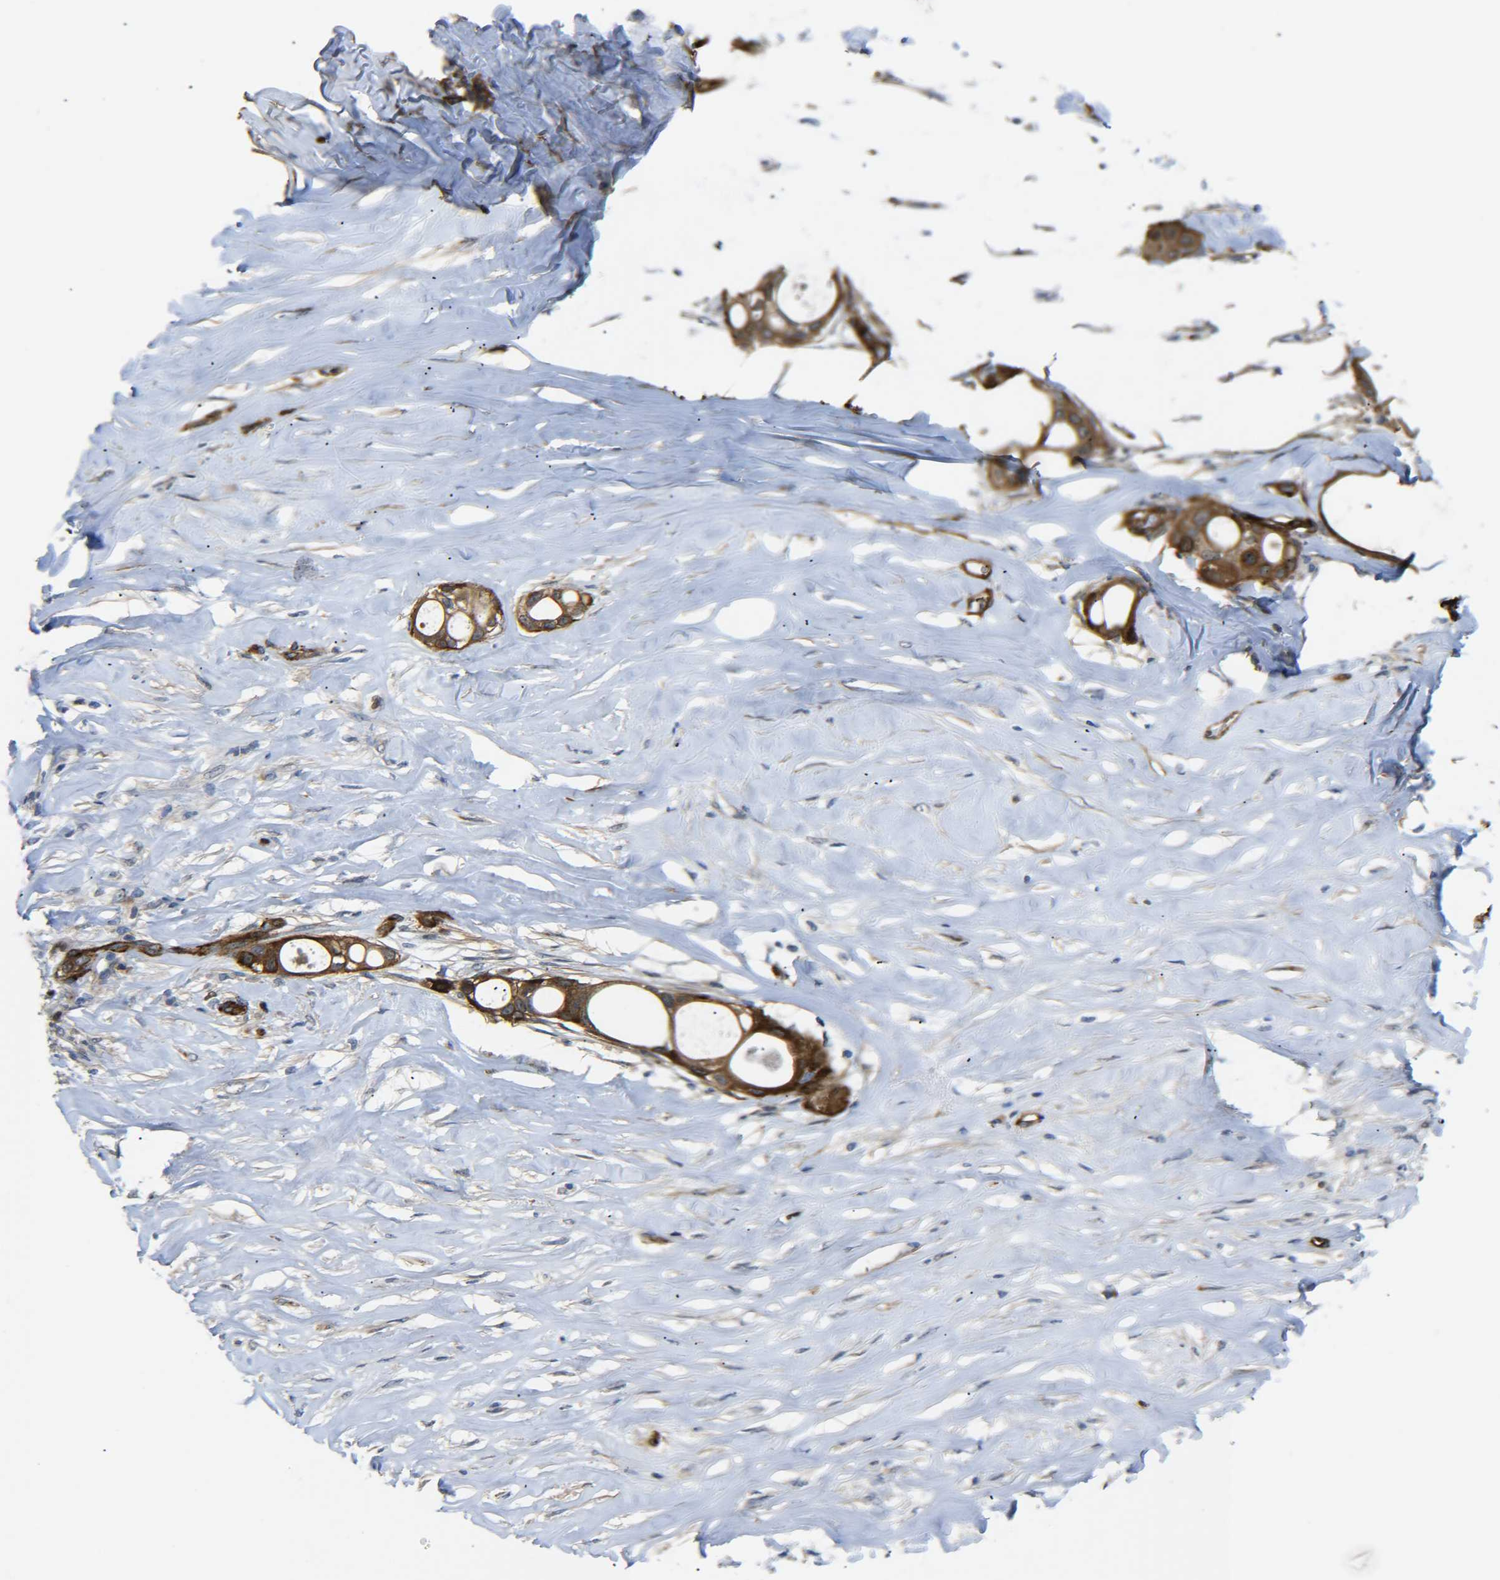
{"staining": {"intensity": "moderate", "quantity": ">75%", "location": "cytoplasmic/membranous,nuclear"}, "tissue": "liver cancer", "cell_type": "Tumor cells", "image_type": "cancer", "snomed": [{"axis": "morphology", "description": "Cholangiocarcinoma"}, {"axis": "topography", "description": "Liver"}], "caption": "A high-resolution histopathology image shows IHC staining of liver cholangiocarcinoma, which shows moderate cytoplasmic/membranous and nuclear expression in about >75% of tumor cells.", "gene": "ECE1", "patient": {"sex": "female", "age": 67}}